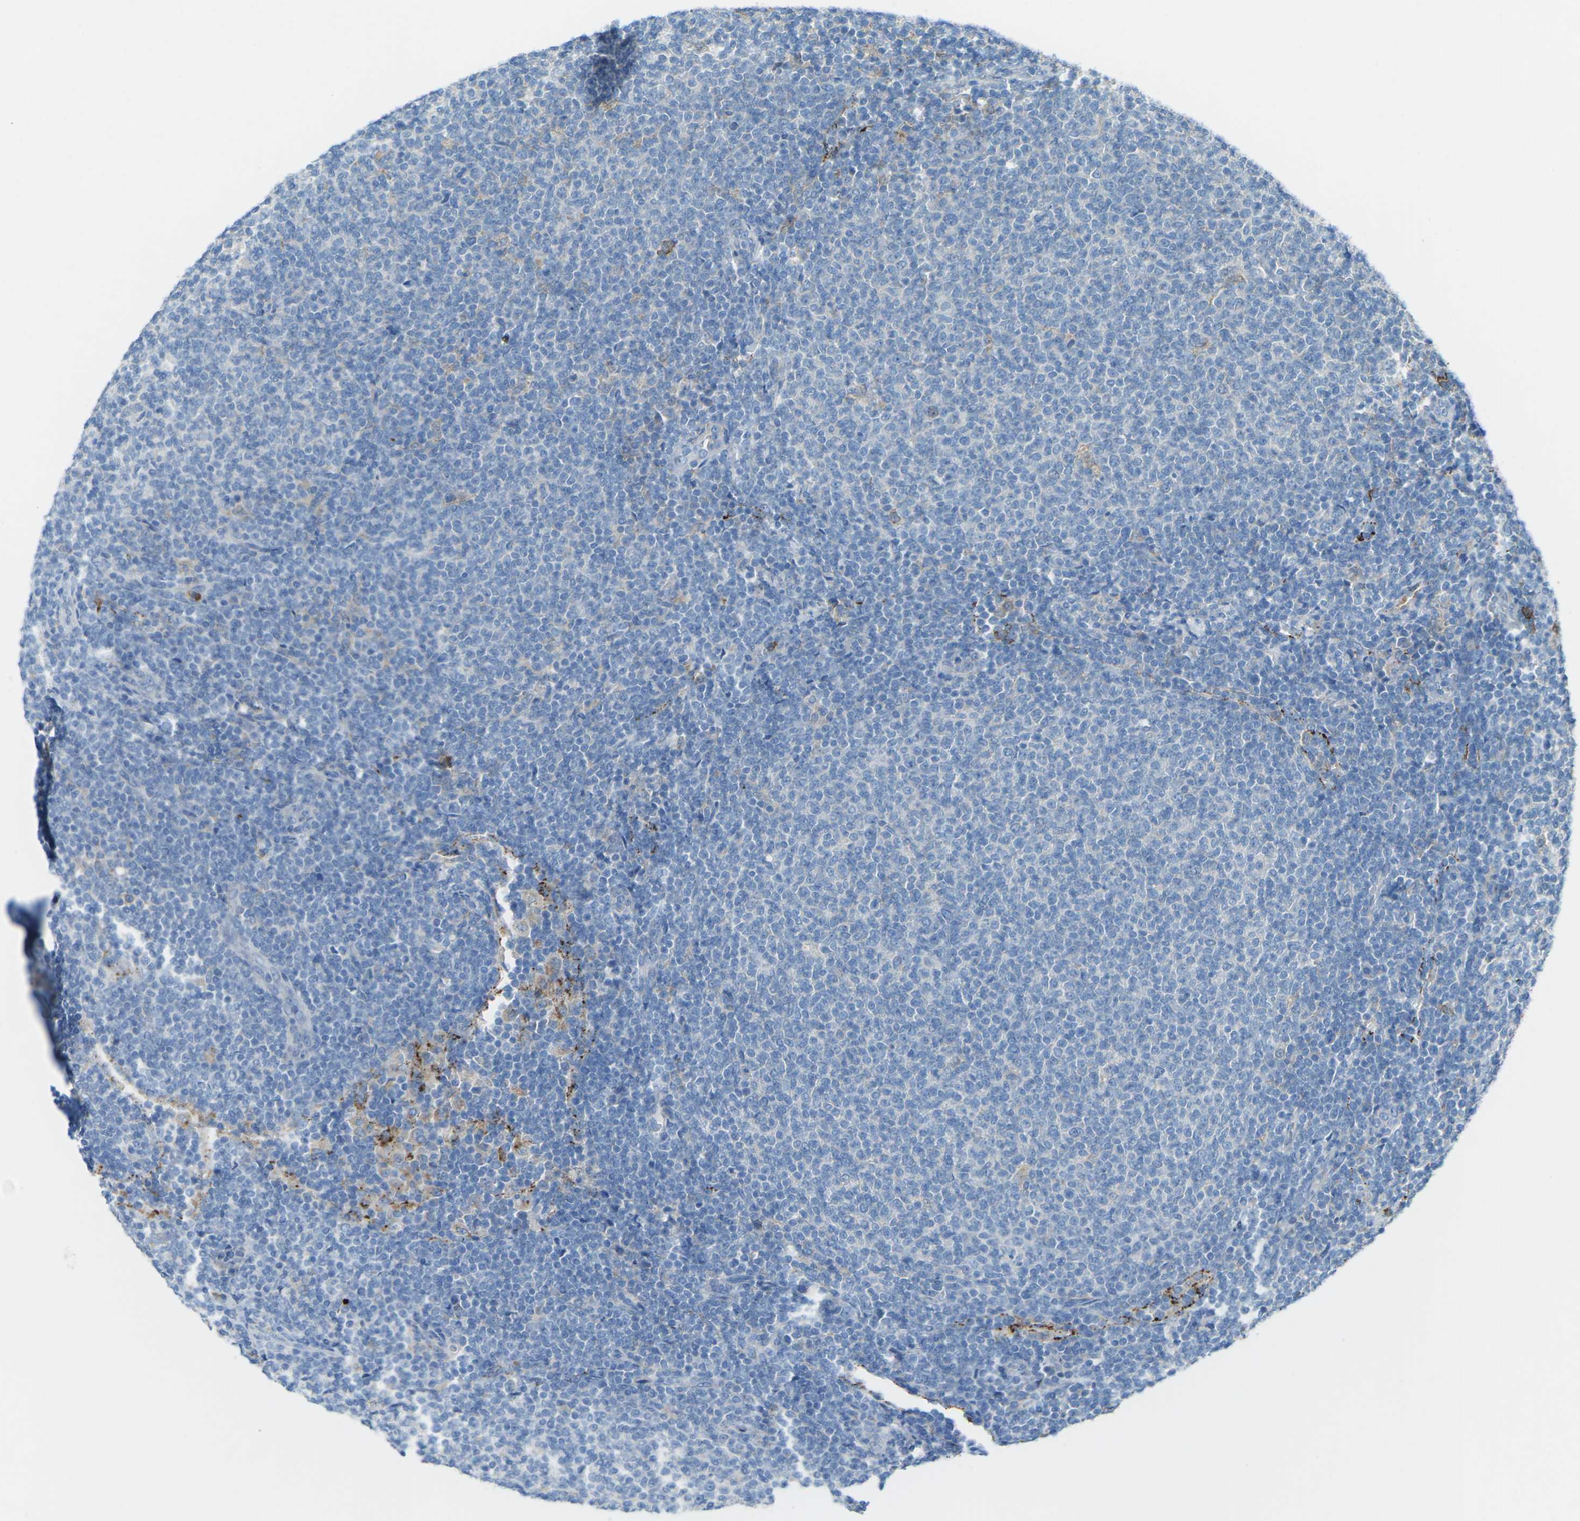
{"staining": {"intensity": "negative", "quantity": "none", "location": "none"}, "tissue": "lymphoma", "cell_type": "Tumor cells", "image_type": "cancer", "snomed": [{"axis": "morphology", "description": "Malignant lymphoma, non-Hodgkin's type, Low grade"}, {"axis": "topography", "description": "Lymph node"}], "caption": "This is an IHC image of lymphoma. There is no positivity in tumor cells.", "gene": "STK11", "patient": {"sex": "male", "age": 66}}